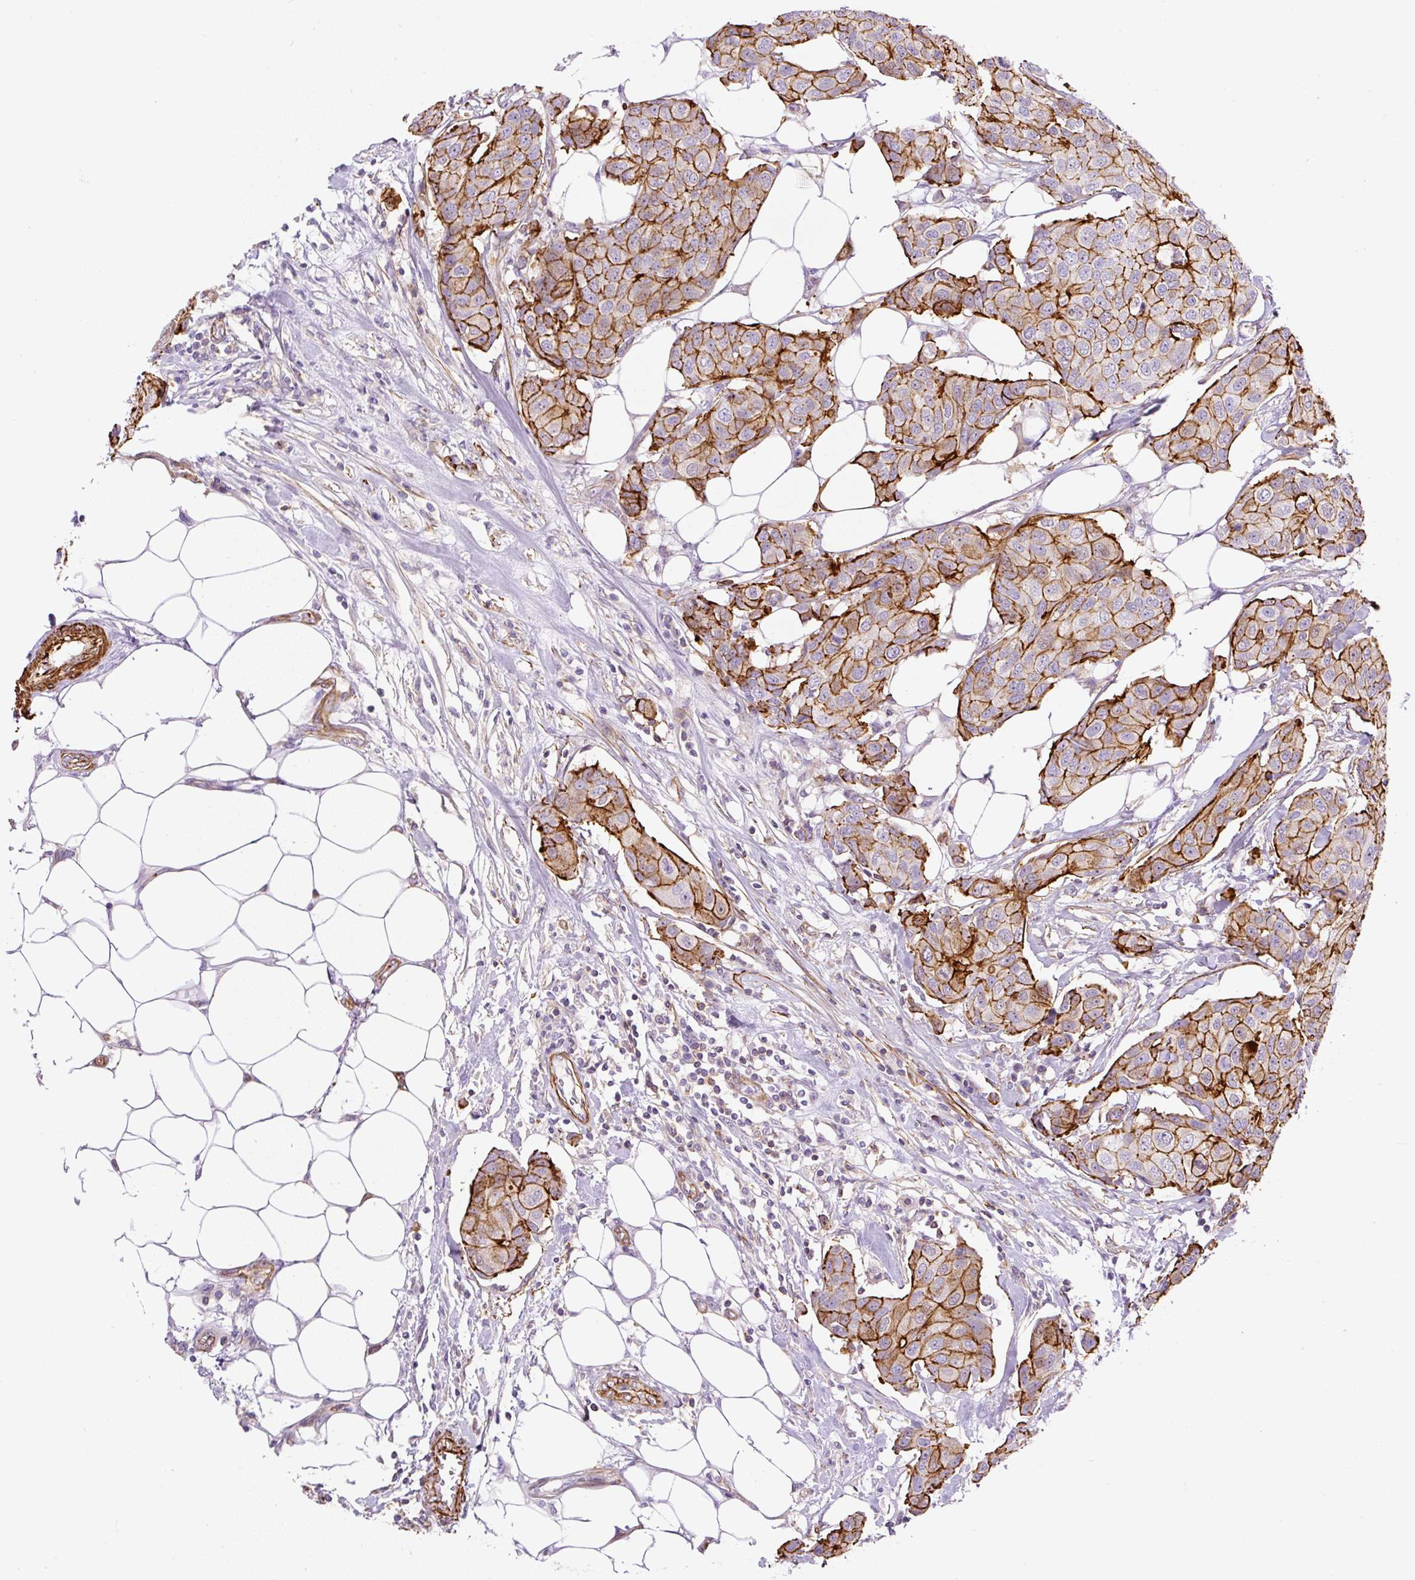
{"staining": {"intensity": "strong", "quantity": ">75%", "location": "cytoplasmic/membranous"}, "tissue": "breast cancer", "cell_type": "Tumor cells", "image_type": "cancer", "snomed": [{"axis": "morphology", "description": "Duct carcinoma"}, {"axis": "topography", "description": "Breast"}, {"axis": "topography", "description": "Lymph node"}], "caption": "Protein staining of breast infiltrating ductal carcinoma tissue demonstrates strong cytoplasmic/membranous expression in approximately >75% of tumor cells. The staining is performed using DAB (3,3'-diaminobenzidine) brown chromogen to label protein expression. The nuclei are counter-stained blue using hematoxylin.", "gene": "B3GALT5", "patient": {"sex": "female", "age": 80}}